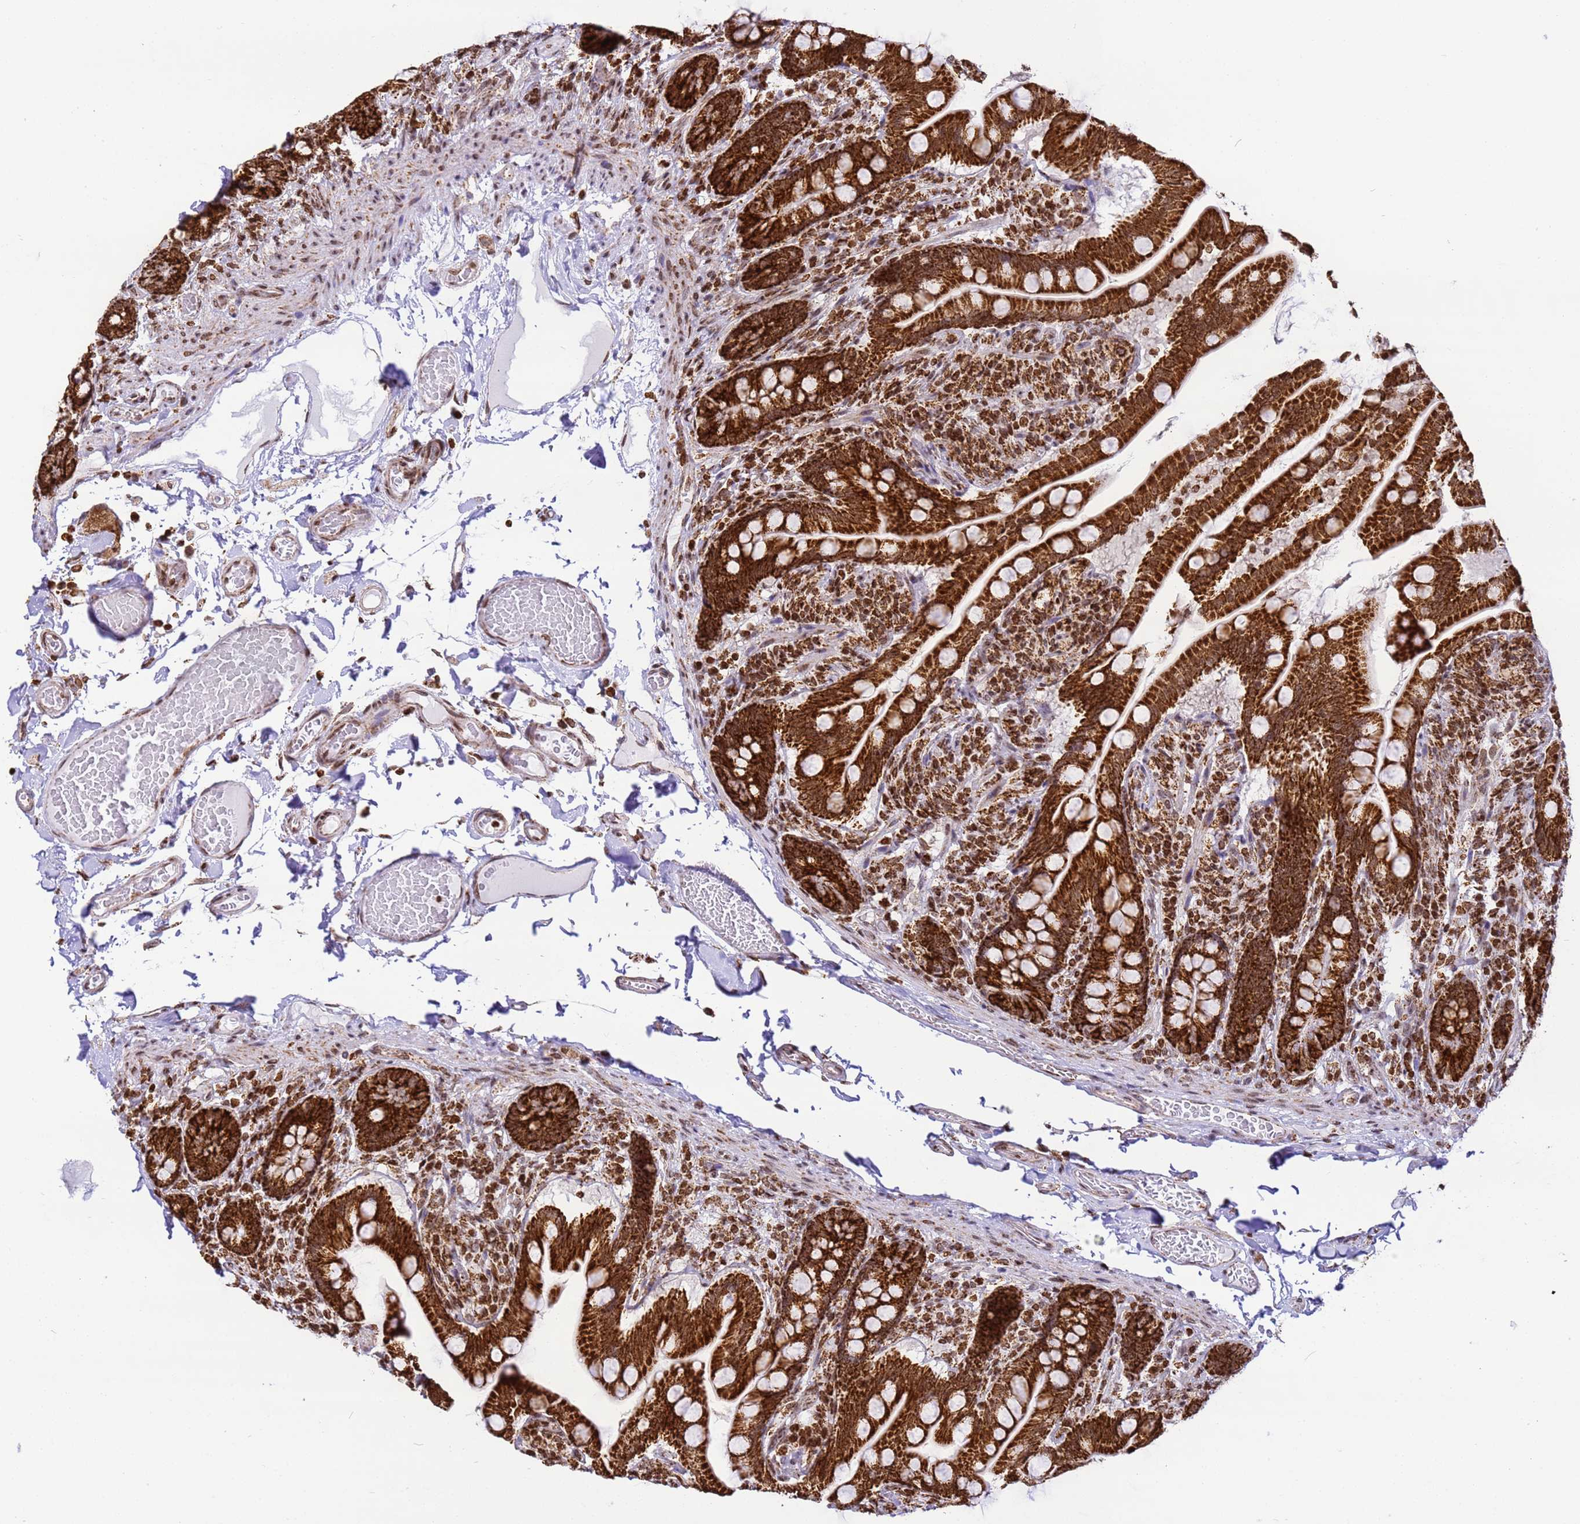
{"staining": {"intensity": "strong", "quantity": ">75%", "location": "cytoplasmic/membranous"}, "tissue": "small intestine", "cell_type": "Glandular cells", "image_type": "normal", "snomed": [{"axis": "morphology", "description": "Normal tissue, NOS"}, {"axis": "topography", "description": "Small intestine"}], "caption": "The immunohistochemical stain labels strong cytoplasmic/membranous expression in glandular cells of unremarkable small intestine. Immunohistochemistry (ihc) stains the protein of interest in brown and the nuclei are stained blue.", "gene": "HSPE1", "patient": {"sex": "female", "age": 64}}